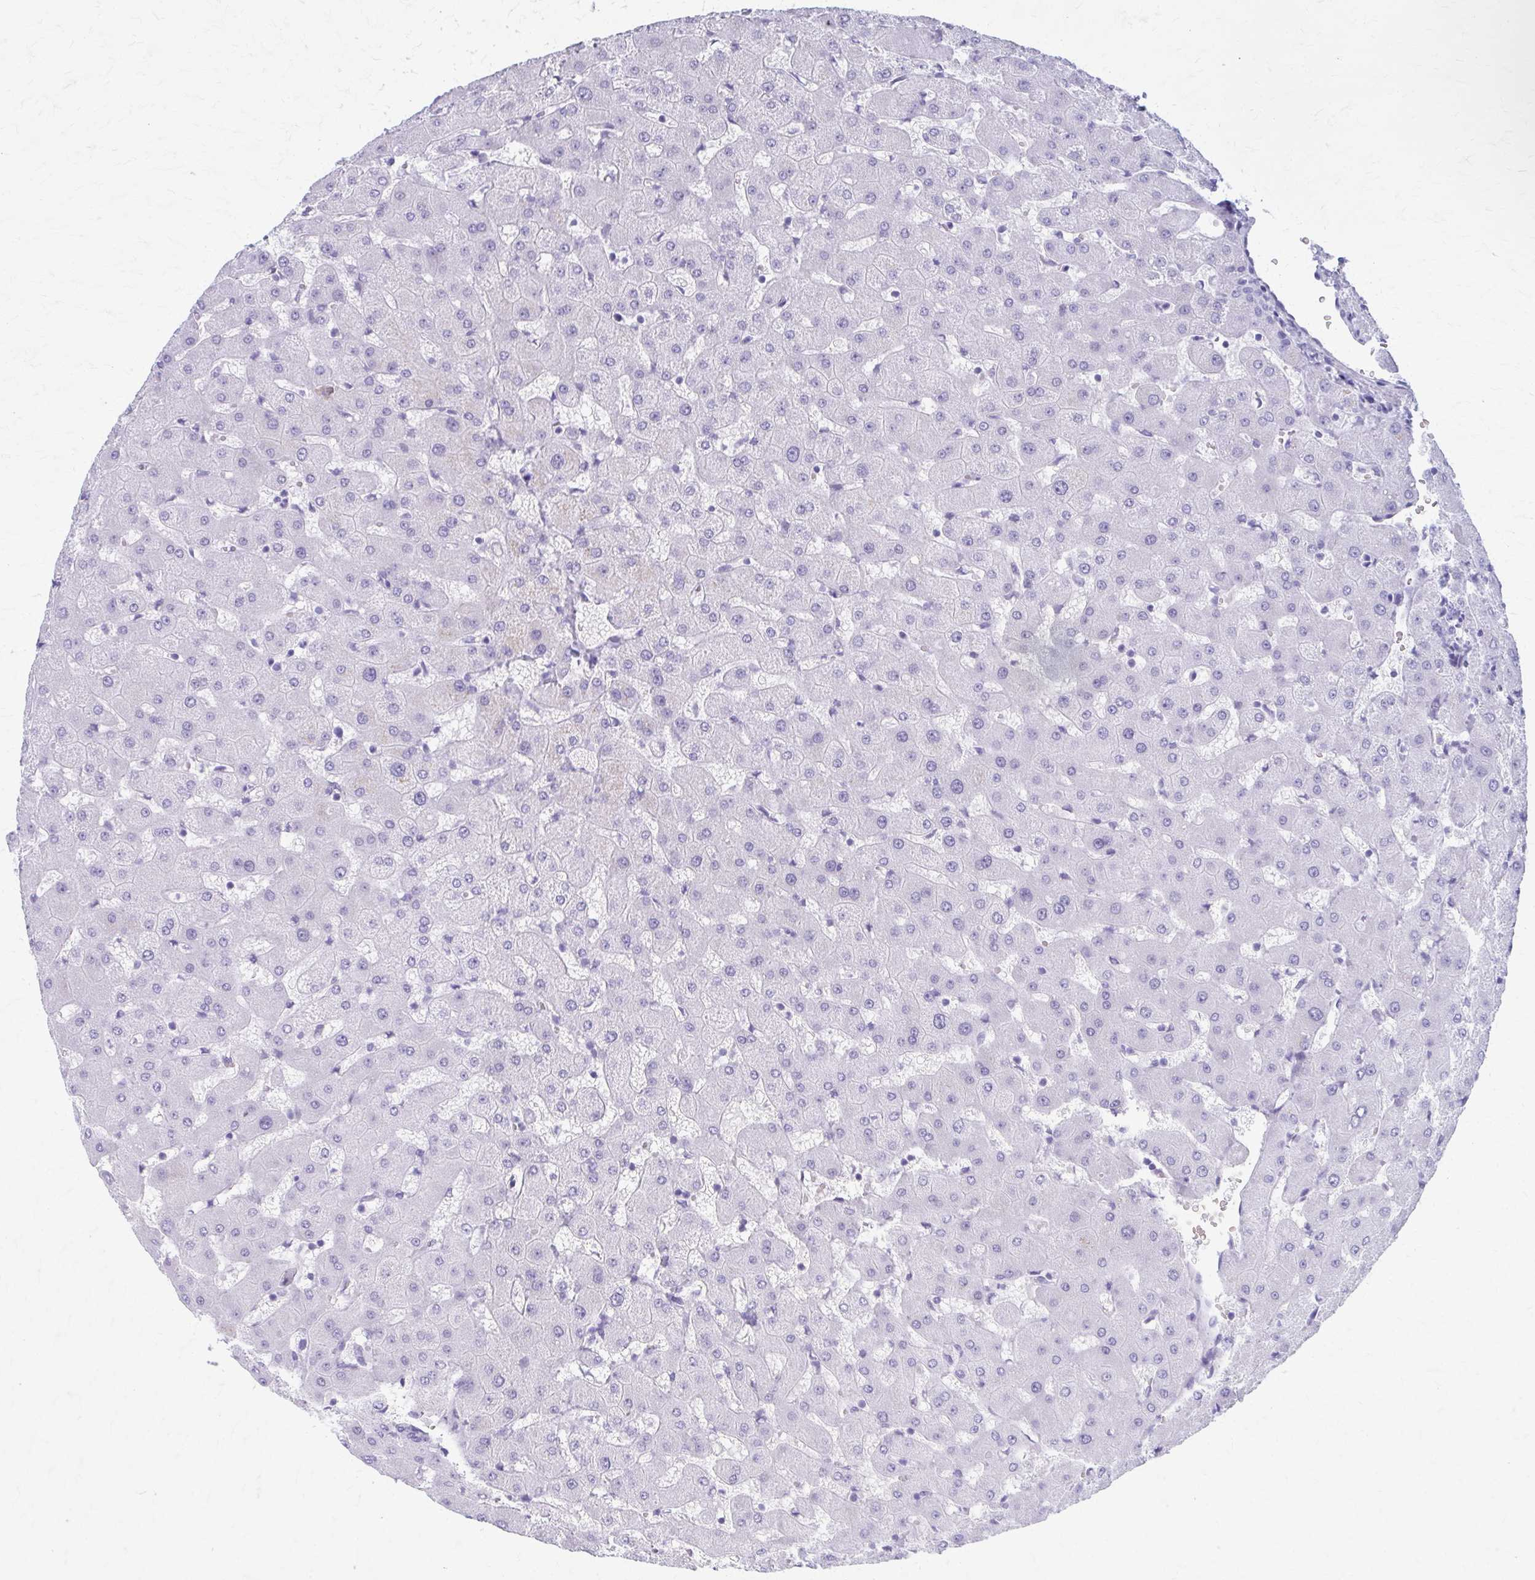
{"staining": {"intensity": "negative", "quantity": "none", "location": "none"}, "tissue": "liver", "cell_type": "Cholangiocytes", "image_type": "normal", "snomed": [{"axis": "morphology", "description": "Normal tissue, NOS"}, {"axis": "topography", "description": "Liver"}], "caption": "High power microscopy histopathology image of an IHC image of benign liver, revealing no significant expression in cholangiocytes.", "gene": "KCNE2", "patient": {"sex": "female", "age": 63}}